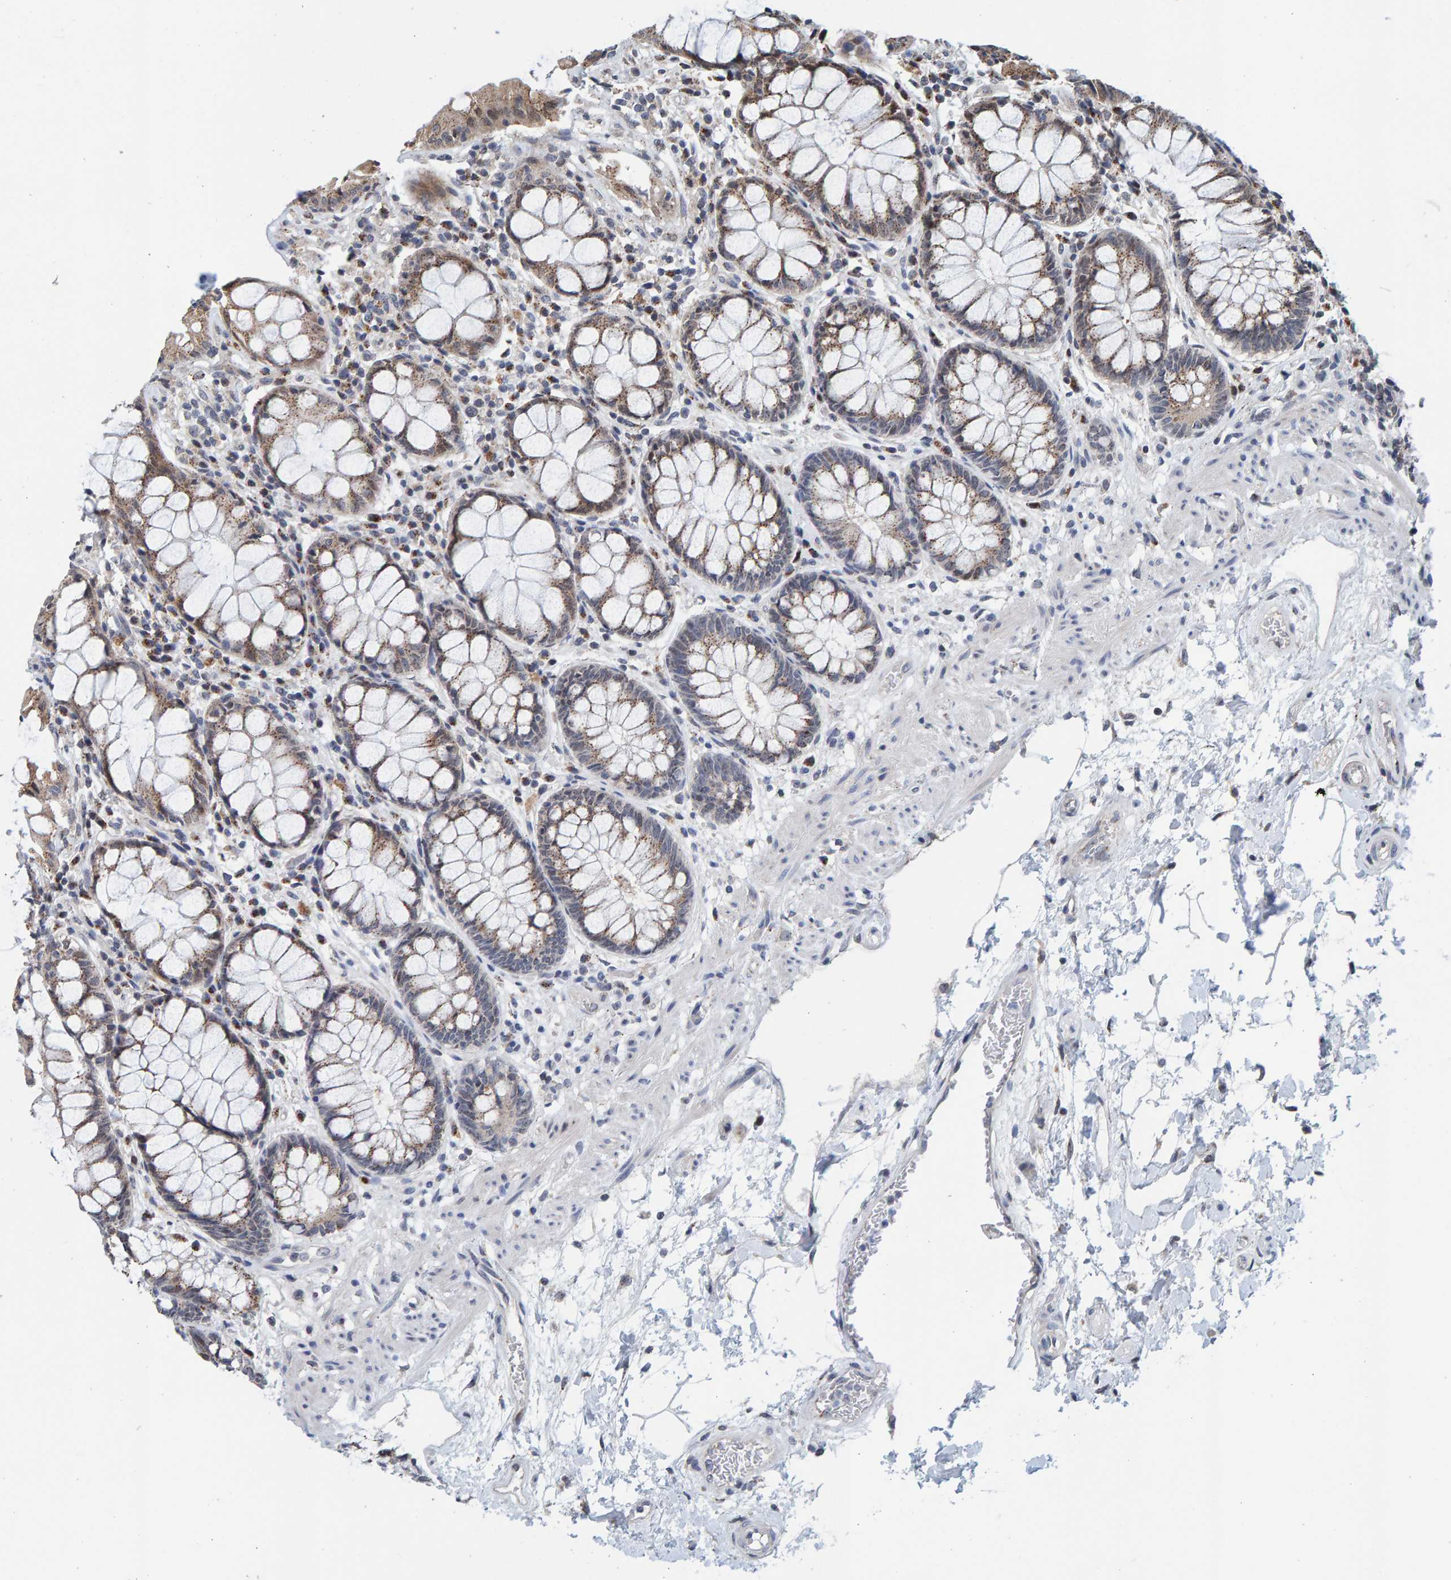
{"staining": {"intensity": "moderate", "quantity": ">75%", "location": "cytoplasmic/membranous"}, "tissue": "rectum", "cell_type": "Glandular cells", "image_type": "normal", "snomed": [{"axis": "morphology", "description": "Normal tissue, NOS"}, {"axis": "topography", "description": "Rectum"}], "caption": "Immunohistochemistry (IHC) of normal rectum displays medium levels of moderate cytoplasmic/membranous staining in approximately >75% of glandular cells. (Brightfield microscopy of DAB IHC at high magnification).", "gene": "CCDC25", "patient": {"sex": "male", "age": 64}}